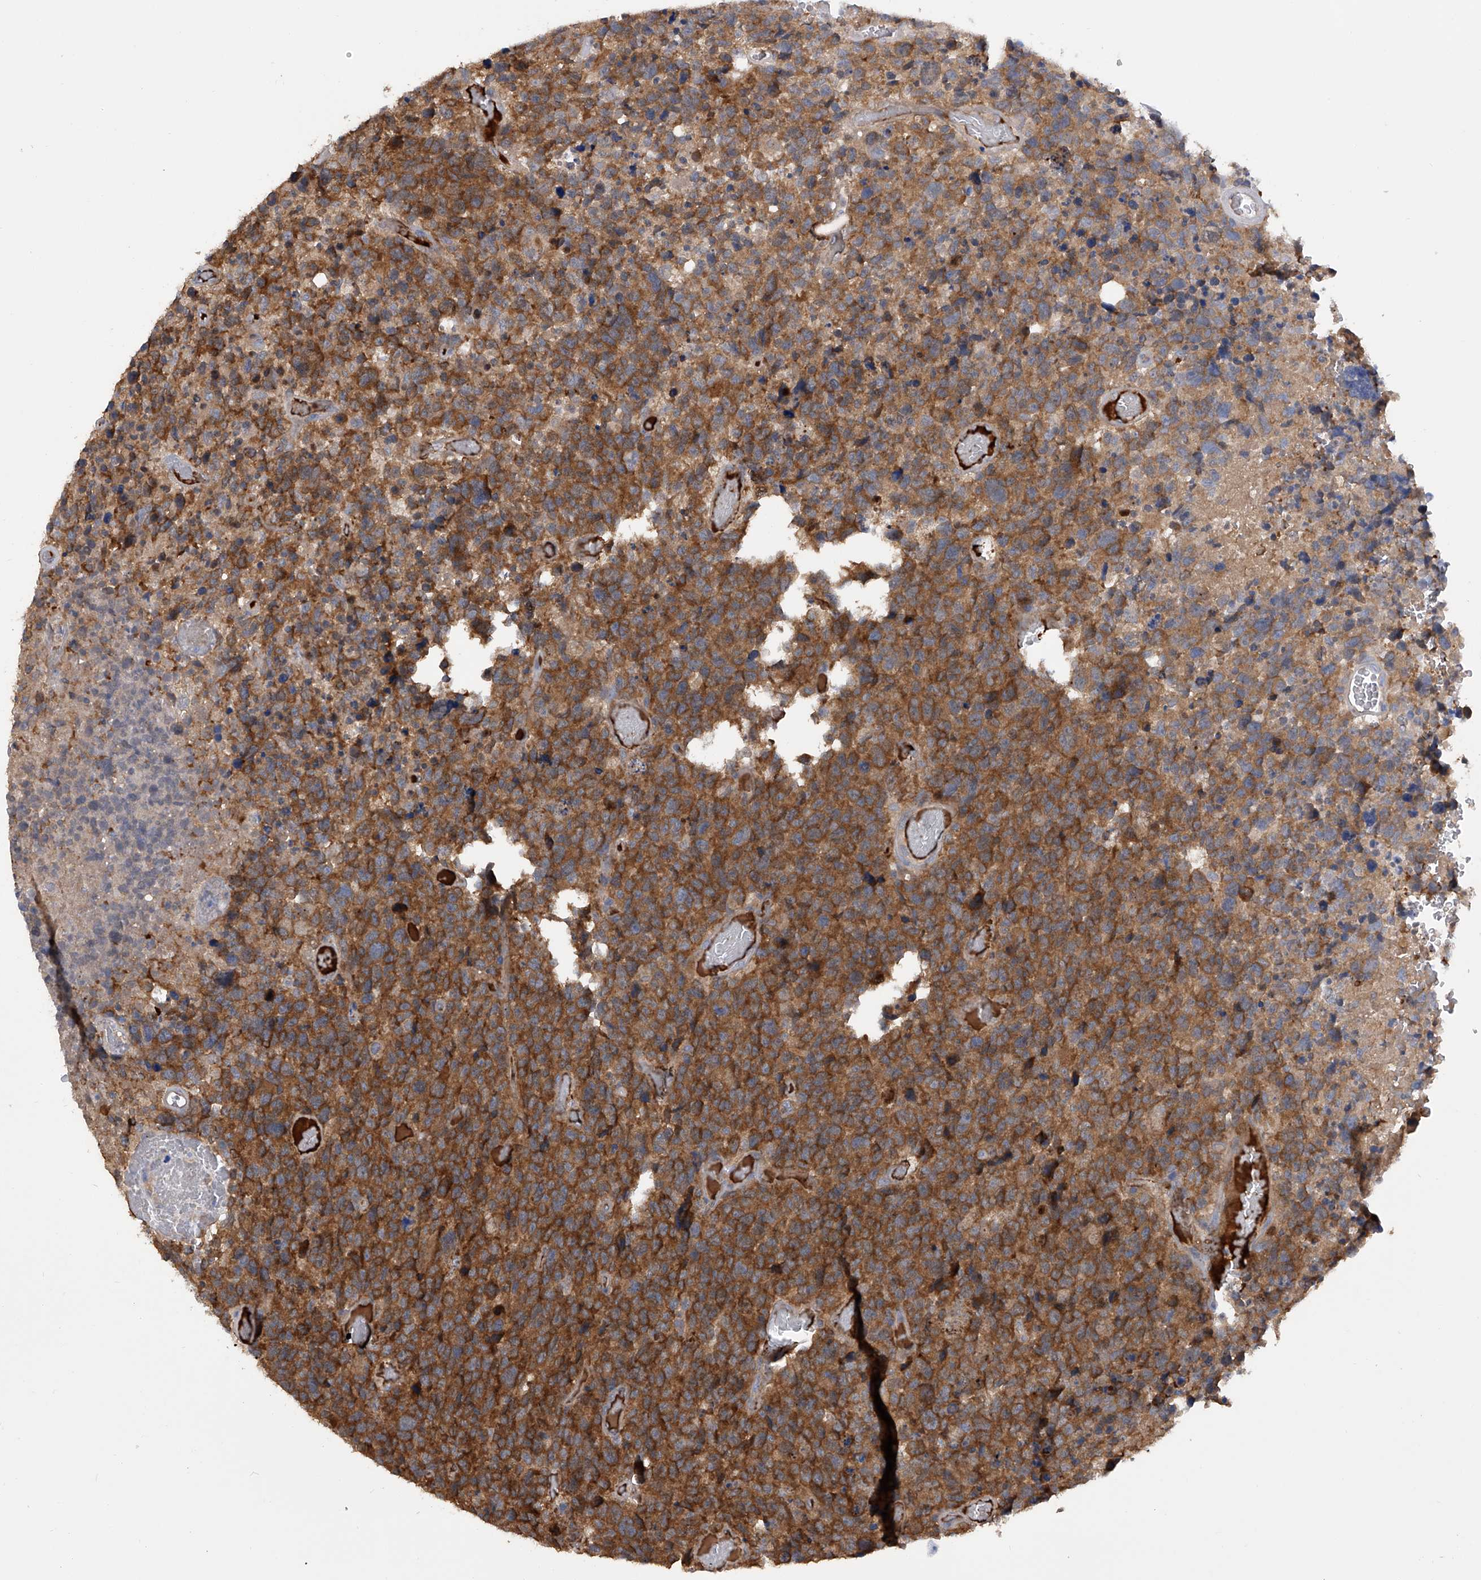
{"staining": {"intensity": "moderate", "quantity": ">75%", "location": "cytoplasmic/membranous"}, "tissue": "glioma", "cell_type": "Tumor cells", "image_type": "cancer", "snomed": [{"axis": "morphology", "description": "Glioma, malignant, High grade"}, {"axis": "topography", "description": "Brain"}], "caption": "The photomicrograph demonstrates immunohistochemical staining of high-grade glioma (malignant). There is moderate cytoplasmic/membranous staining is present in about >75% of tumor cells.", "gene": "NUDT17", "patient": {"sex": "male", "age": 69}}